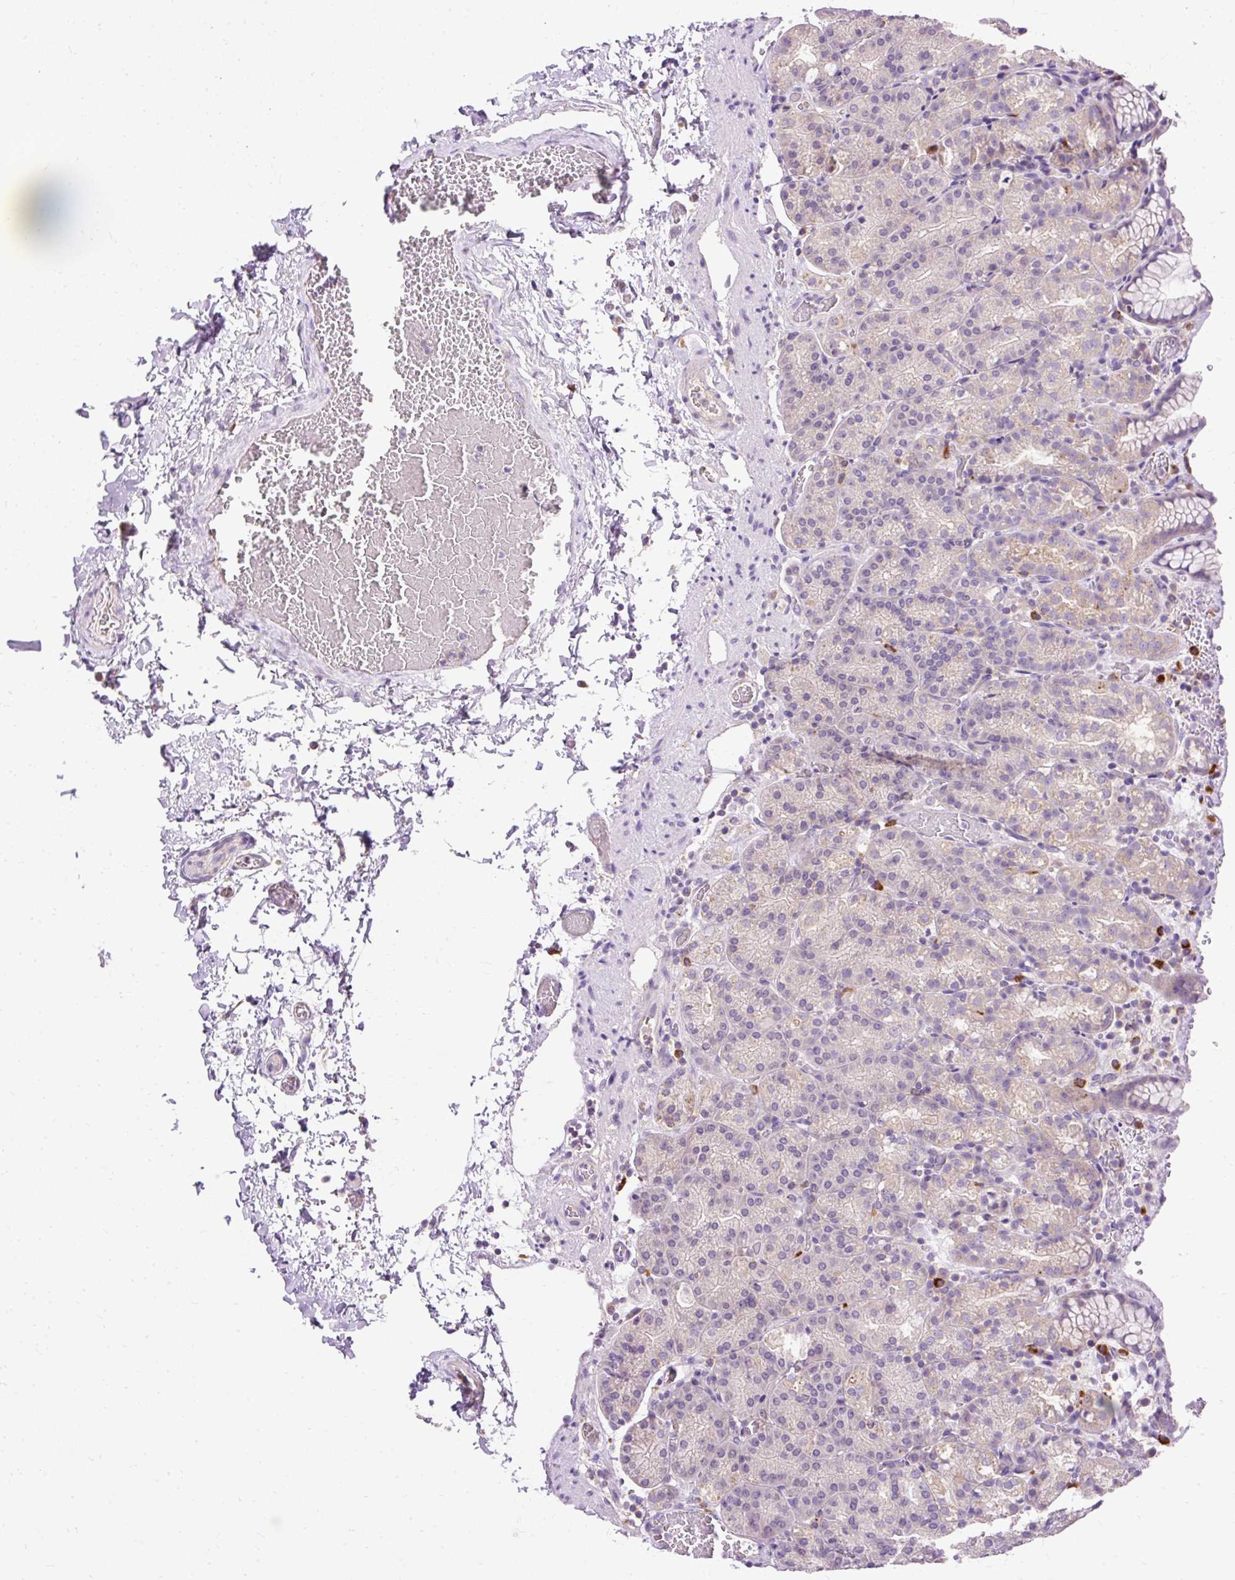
{"staining": {"intensity": "moderate", "quantity": "<25%", "location": "cytoplasmic/membranous"}, "tissue": "stomach", "cell_type": "Glandular cells", "image_type": "normal", "snomed": [{"axis": "morphology", "description": "Normal tissue, NOS"}, {"axis": "topography", "description": "Stomach, upper"}], "caption": "Protein staining of benign stomach reveals moderate cytoplasmic/membranous positivity in about <25% of glandular cells. The staining was performed using DAB to visualize the protein expression in brown, while the nuclei were stained in blue with hematoxylin (Magnification: 20x).", "gene": "HEXB", "patient": {"sex": "female", "age": 81}}